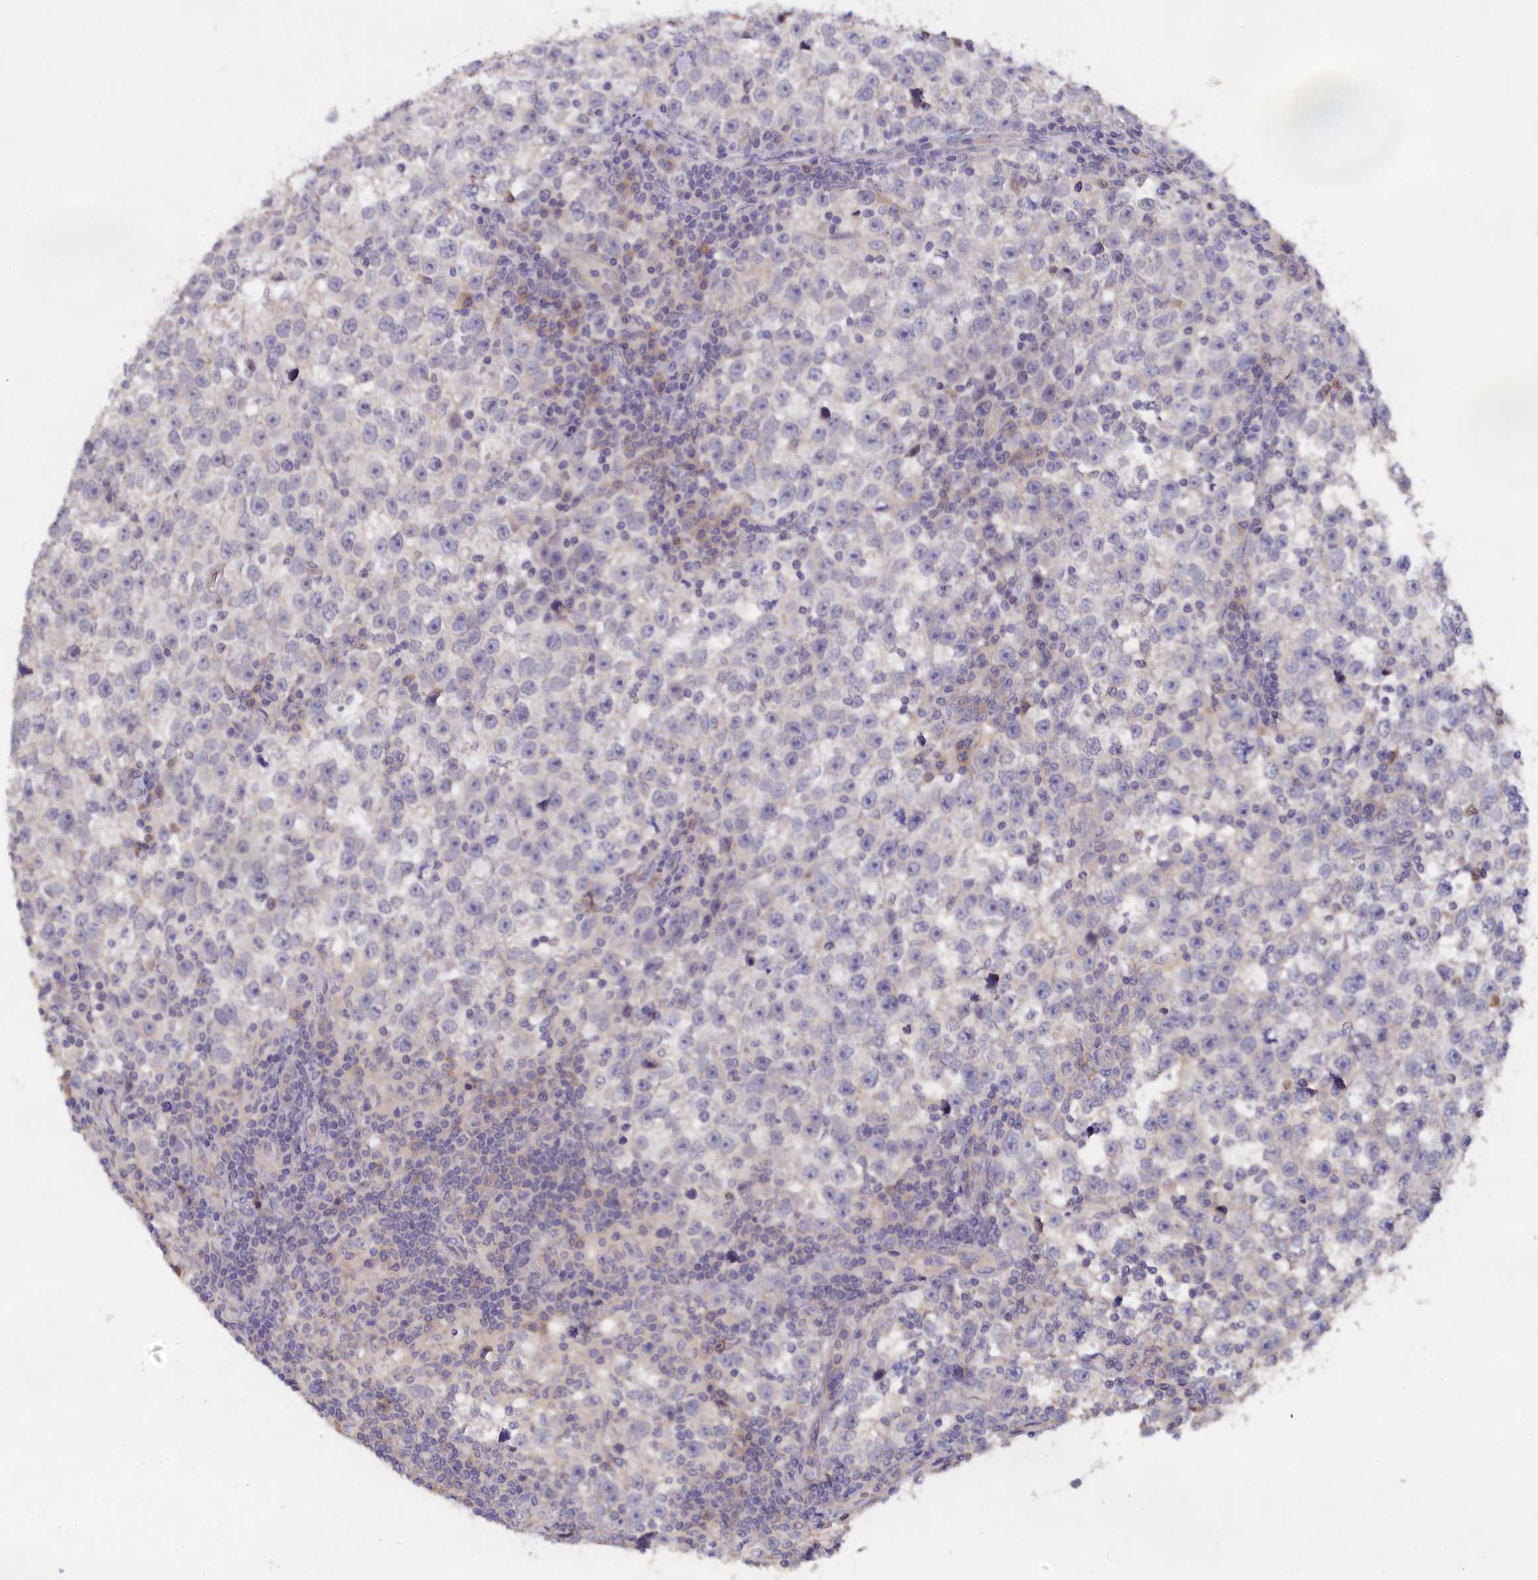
{"staining": {"intensity": "negative", "quantity": "none", "location": "none"}, "tissue": "testis cancer", "cell_type": "Tumor cells", "image_type": "cancer", "snomed": [{"axis": "morphology", "description": "Normal tissue, NOS"}, {"axis": "morphology", "description": "Seminoma, NOS"}, {"axis": "topography", "description": "Testis"}], "caption": "Immunohistochemical staining of testis seminoma displays no significant expression in tumor cells.", "gene": "CELF5", "patient": {"sex": "male", "age": 43}}